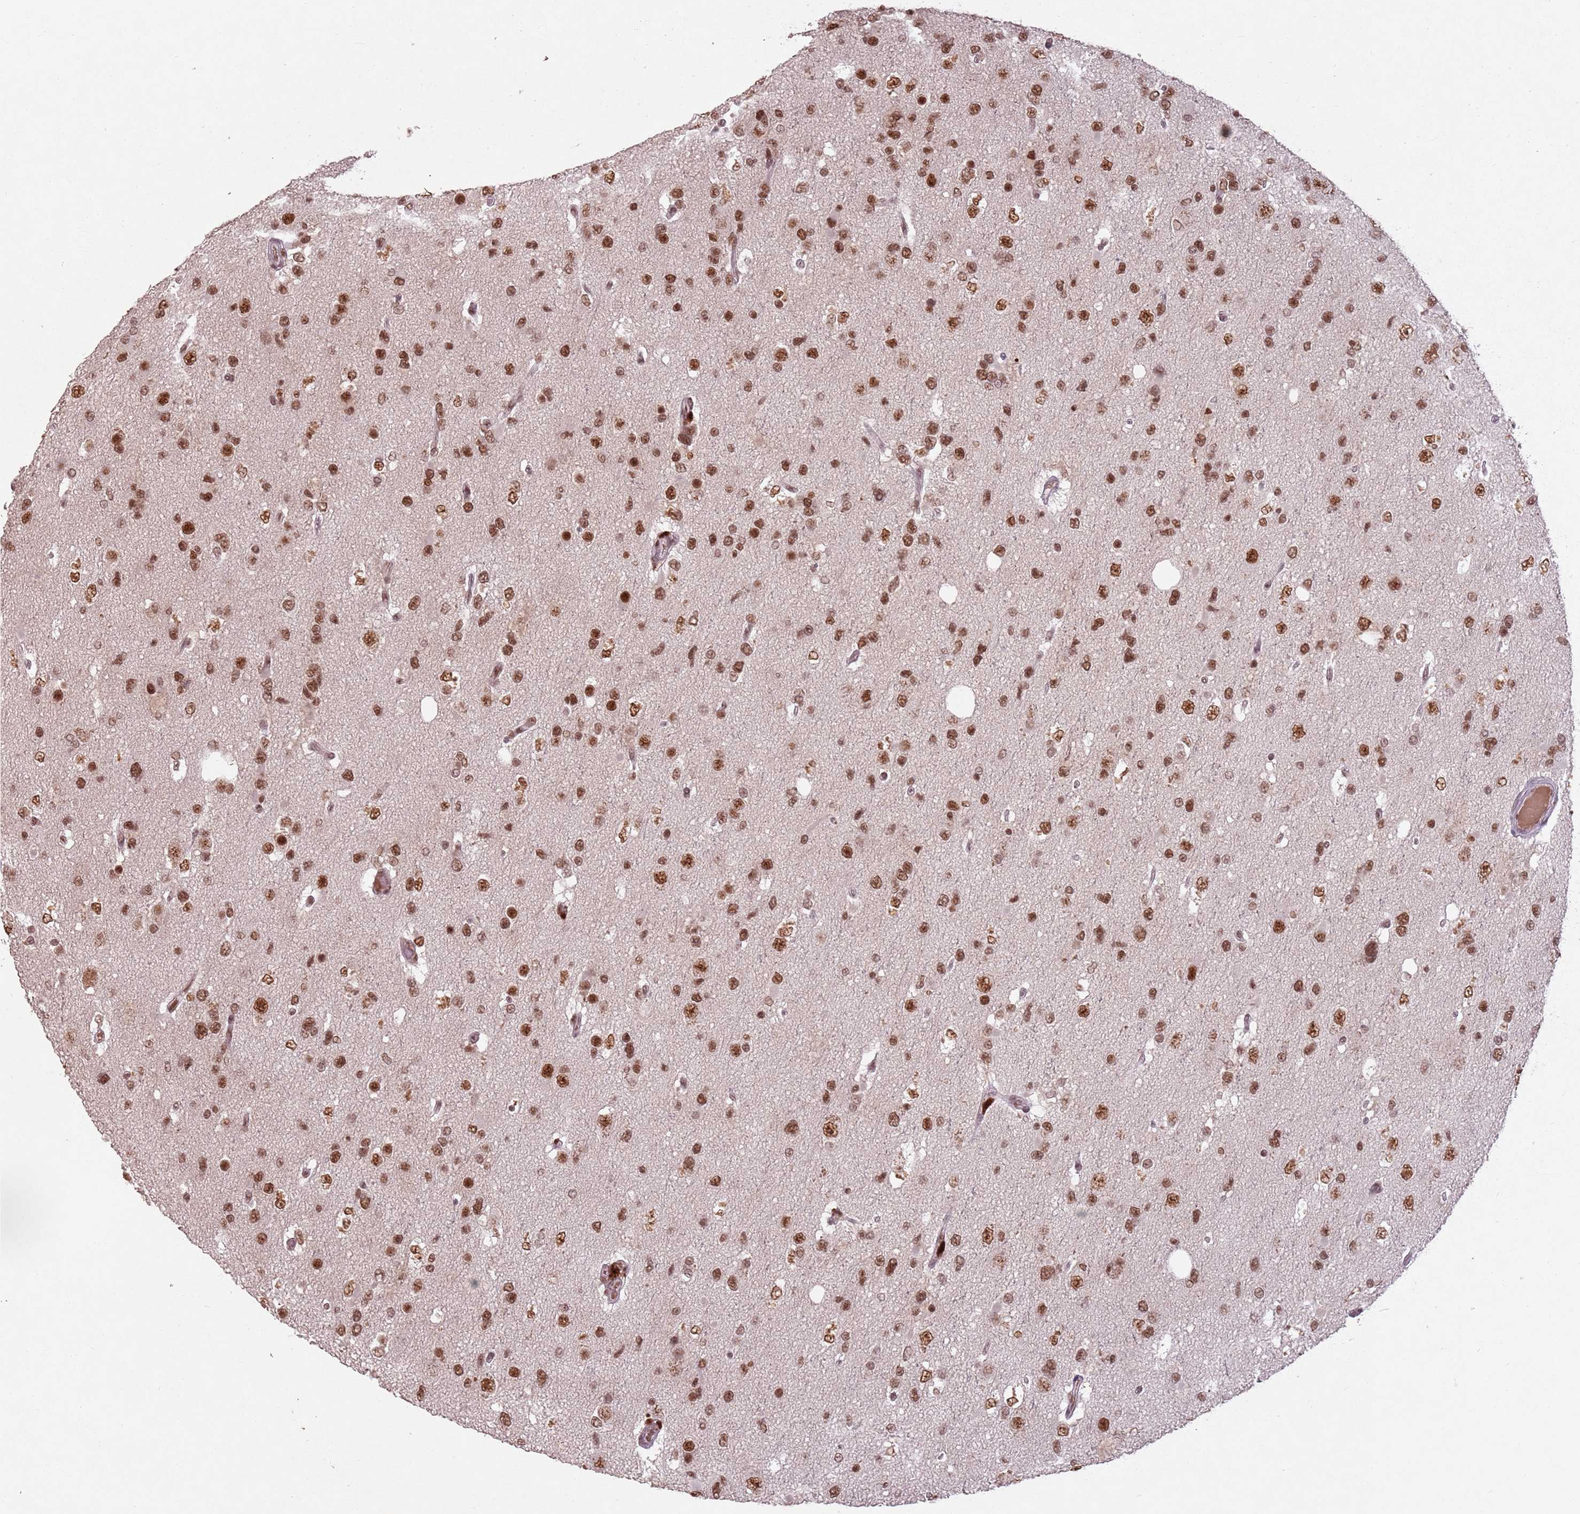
{"staining": {"intensity": "strong", "quantity": ">75%", "location": "nuclear"}, "tissue": "glioma", "cell_type": "Tumor cells", "image_type": "cancer", "snomed": [{"axis": "morphology", "description": "Glioma, malignant, High grade"}, {"axis": "topography", "description": "Brain"}], "caption": "The photomicrograph demonstrates immunohistochemical staining of glioma. There is strong nuclear expression is present in about >75% of tumor cells. (DAB (3,3'-diaminobenzidine) = brown stain, brightfield microscopy at high magnification).", "gene": "NCBP1", "patient": {"sex": "male", "age": 53}}